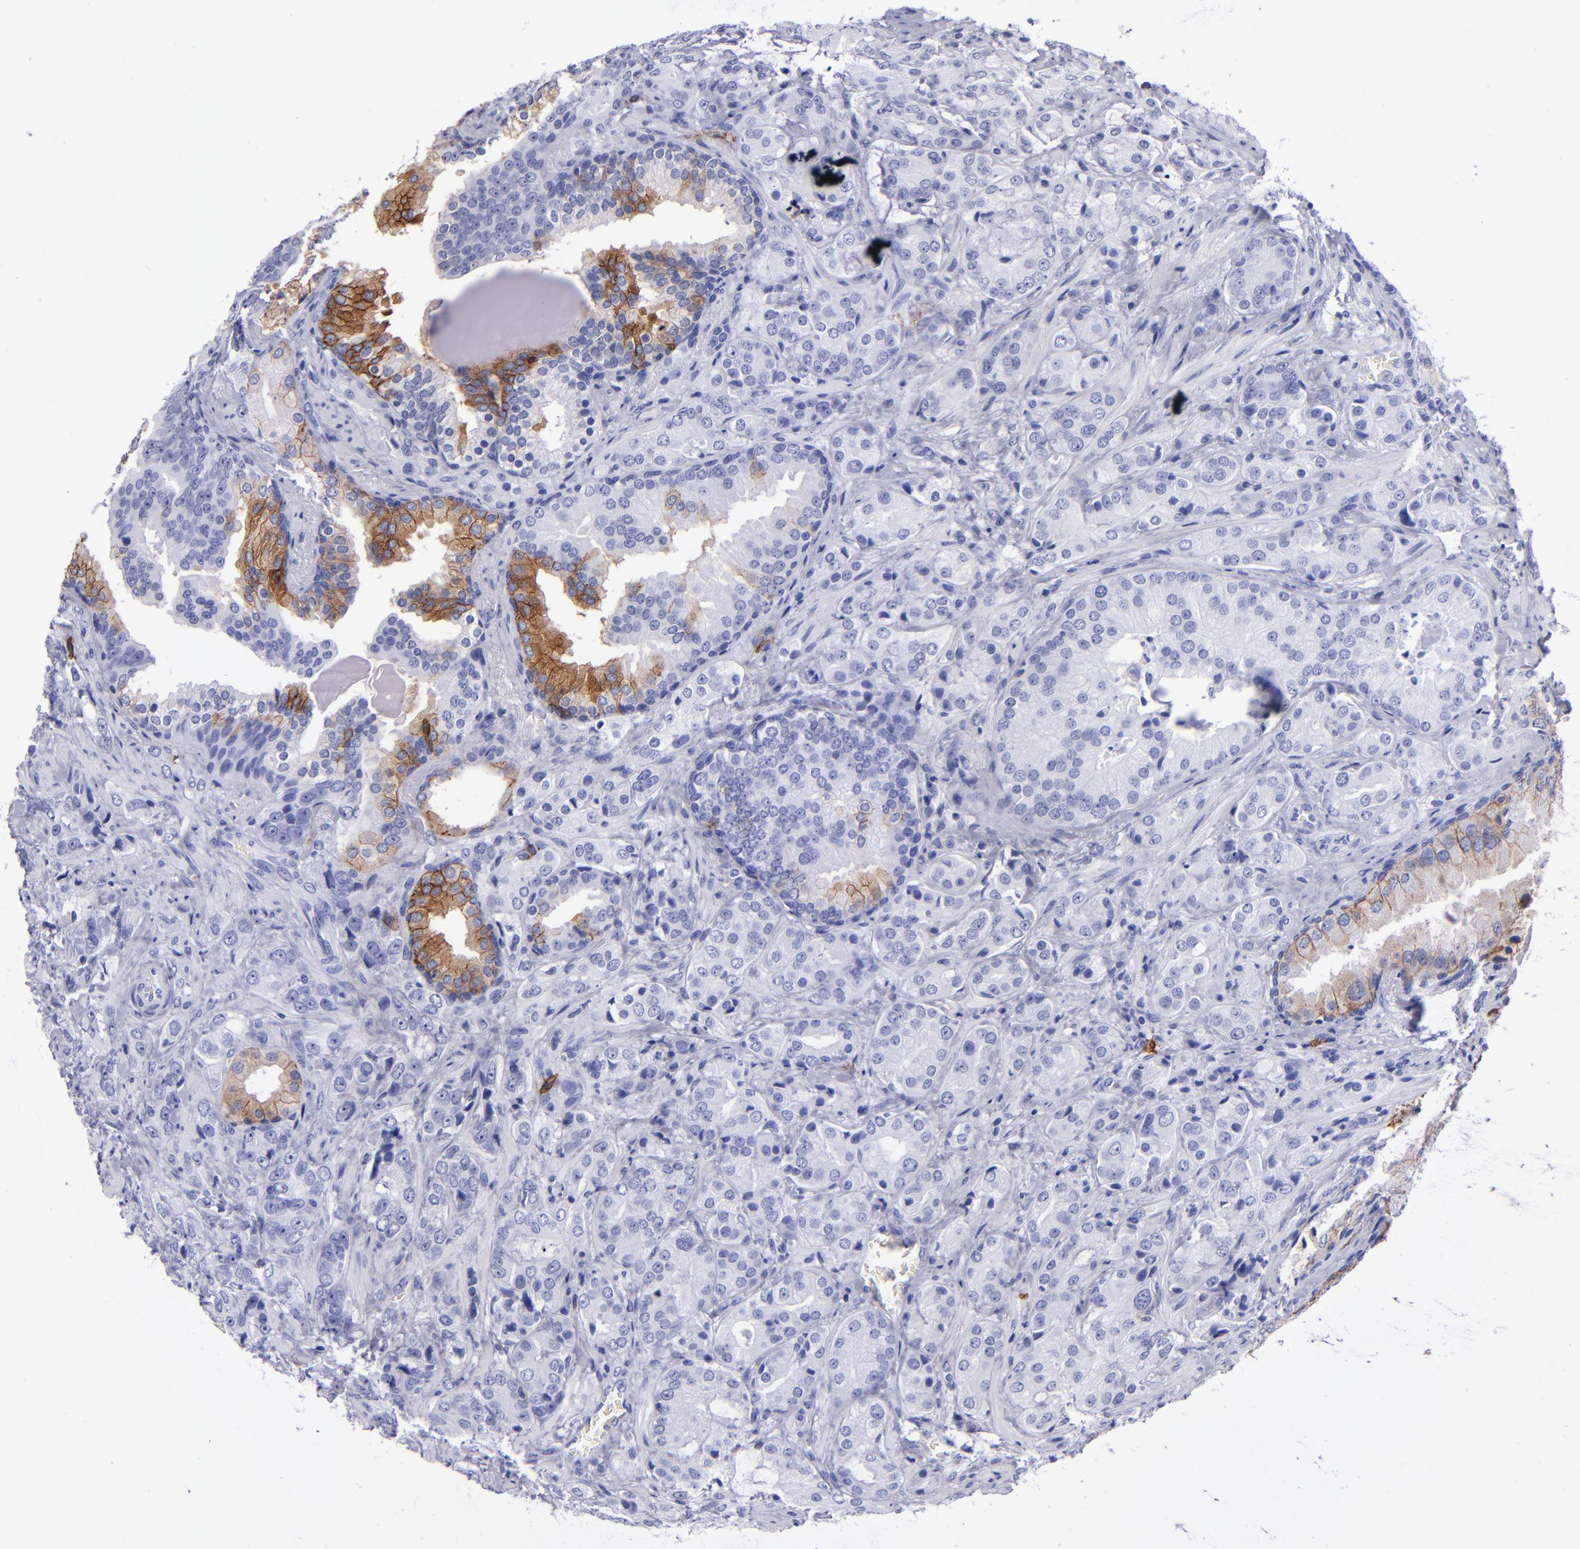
{"staining": {"intensity": "moderate", "quantity": "<25%", "location": "cytoplasmic/membranous"}, "tissue": "prostate cancer", "cell_type": "Tumor cells", "image_type": "cancer", "snomed": [{"axis": "morphology", "description": "Adenocarcinoma, Medium grade"}, {"axis": "topography", "description": "Prostate"}], "caption": "Prostate cancer tissue reveals moderate cytoplasmic/membranous expression in approximately <25% of tumor cells (Brightfield microscopy of DAB IHC at high magnification).", "gene": "CD38", "patient": {"sex": "male", "age": 70}}